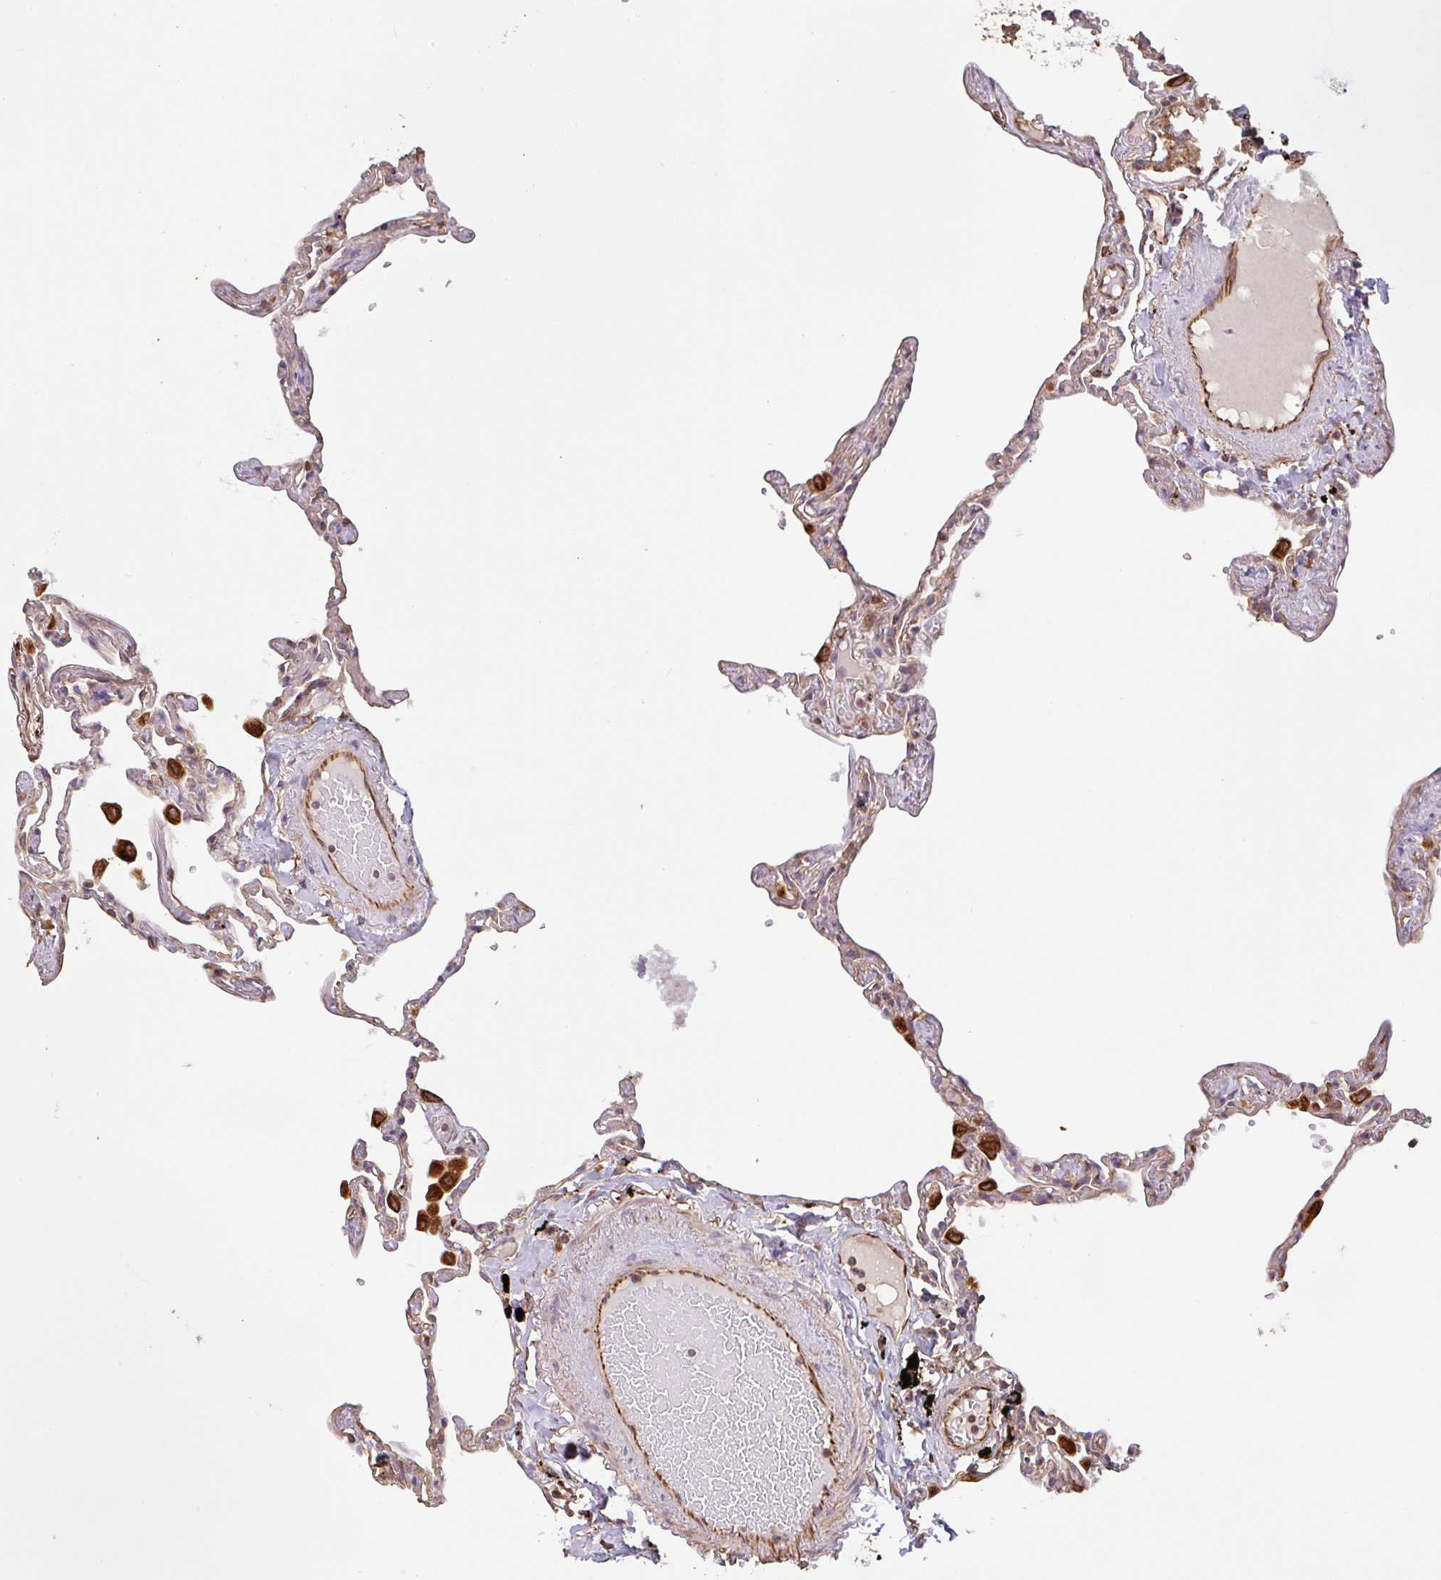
{"staining": {"intensity": "strong", "quantity": "<25%", "location": "cytoplasmic/membranous"}, "tissue": "lung", "cell_type": "Alveolar cells", "image_type": "normal", "snomed": [{"axis": "morphology", "description": "Normal tissue, NOS"}, {"axis": "topography", "description": "Lung"}], "caption": "Lung stained with a brown dye demonstrates strong cytoplasmic/membranous positive expression in about <25% of alveolar cells.", "gene": "ZNF790", "patient": {"sex": "female", "age": 67}}